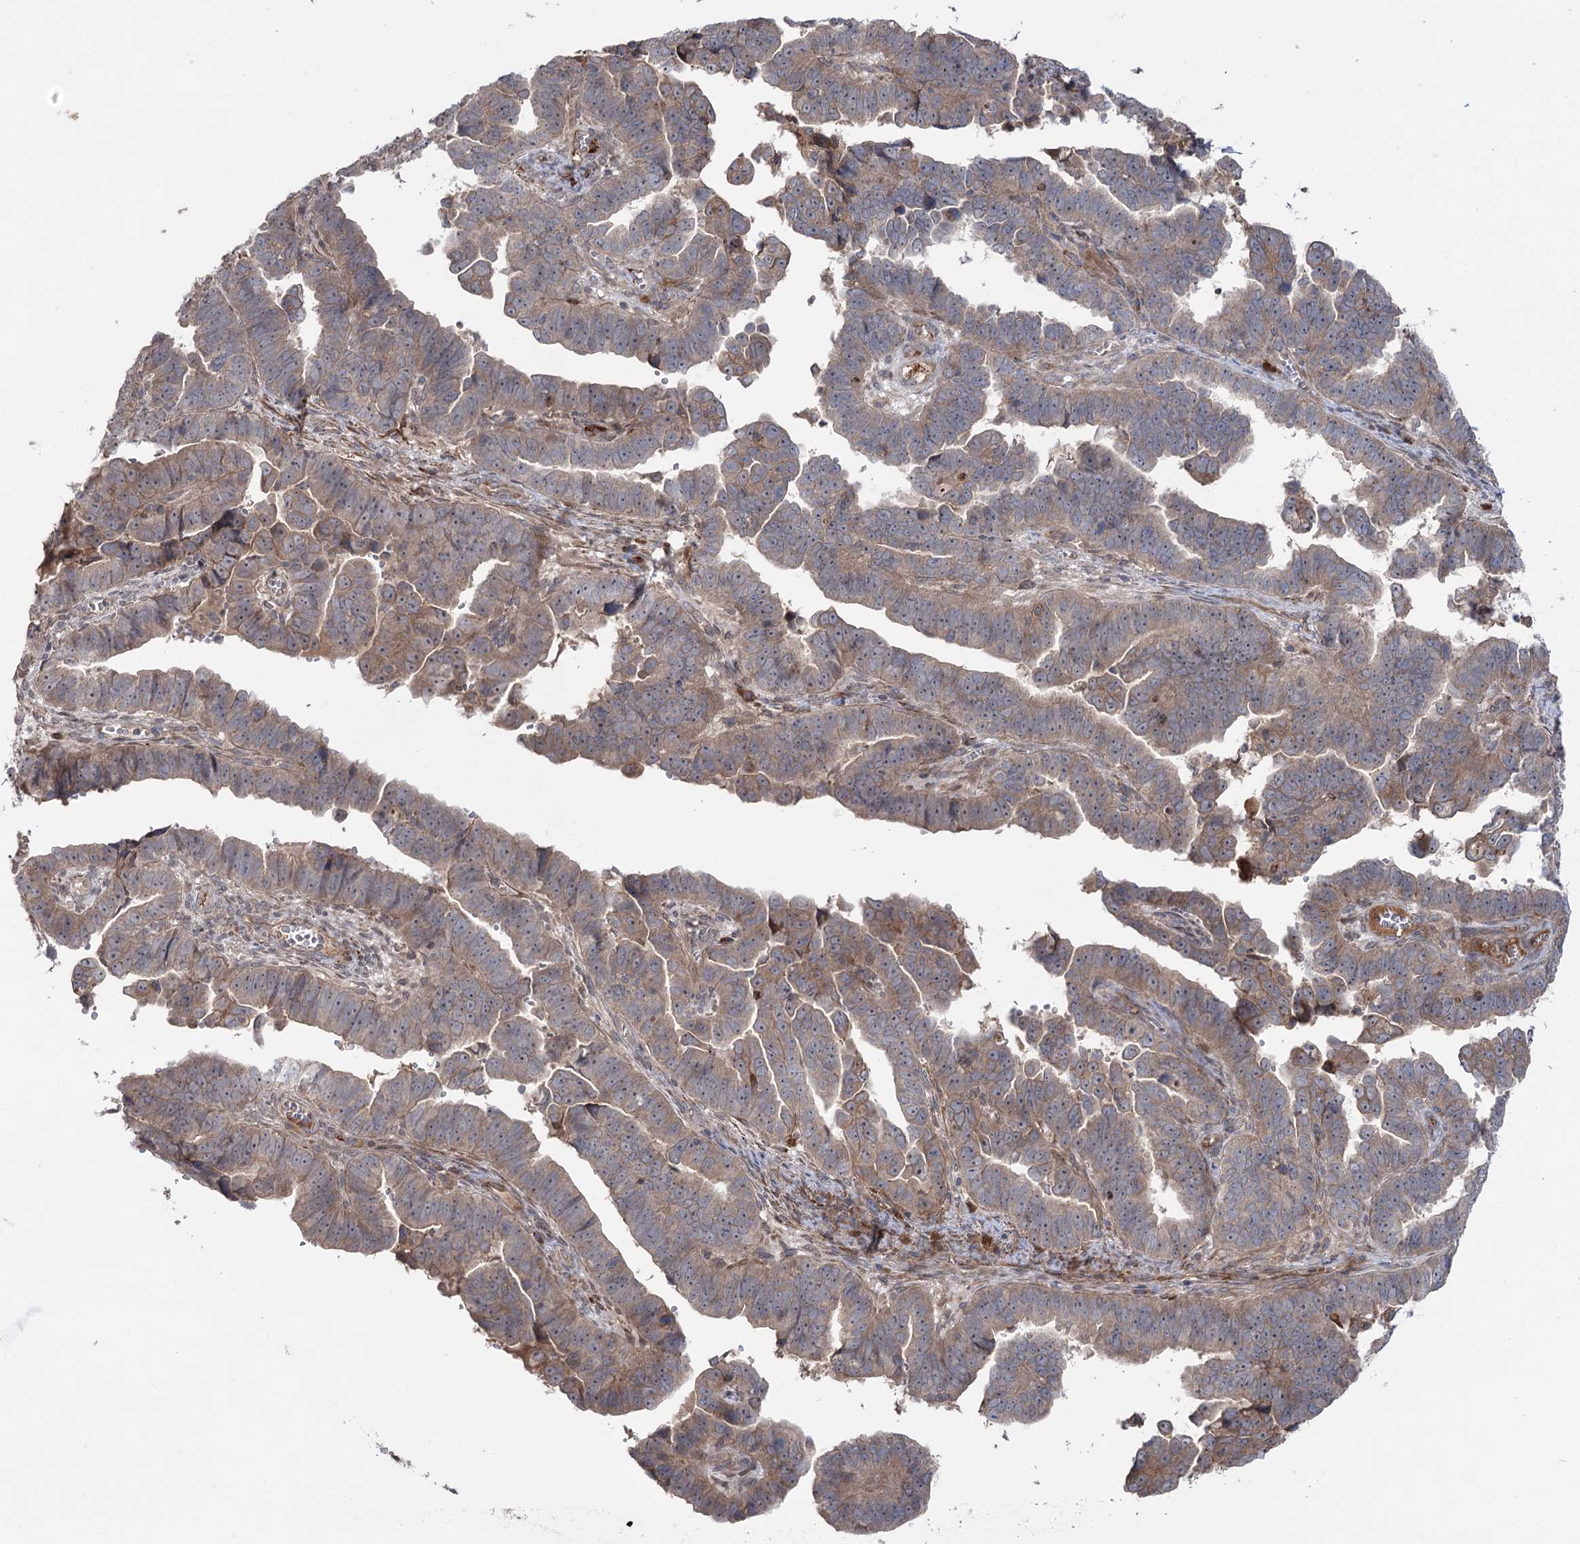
{"staining": {"intensity": "weak", "quantity": ">75%", "location": "cytoplasmic/membranous"}, "tissue": "endometrial cancer", "cell_type": "Tumor cells", "image_type": "cancer", "snomed": [{"axis": "morphology", "description": "Adenocarcinoma, NOS"}, {"axis": "topography", "description": "Endometrium"}], "caption": "A brown stain highlights weak cytoplasmic/membranous positivity of a protein in human adenocarcinoma (endometrial) tumor cells. The staining is performed using DAB brown chromogen to label protein expression. The nuclei are counter-stained blue using hematoxylin.", "gene": "KCNN2", "patient": {"sex": "female", "age": 75}}